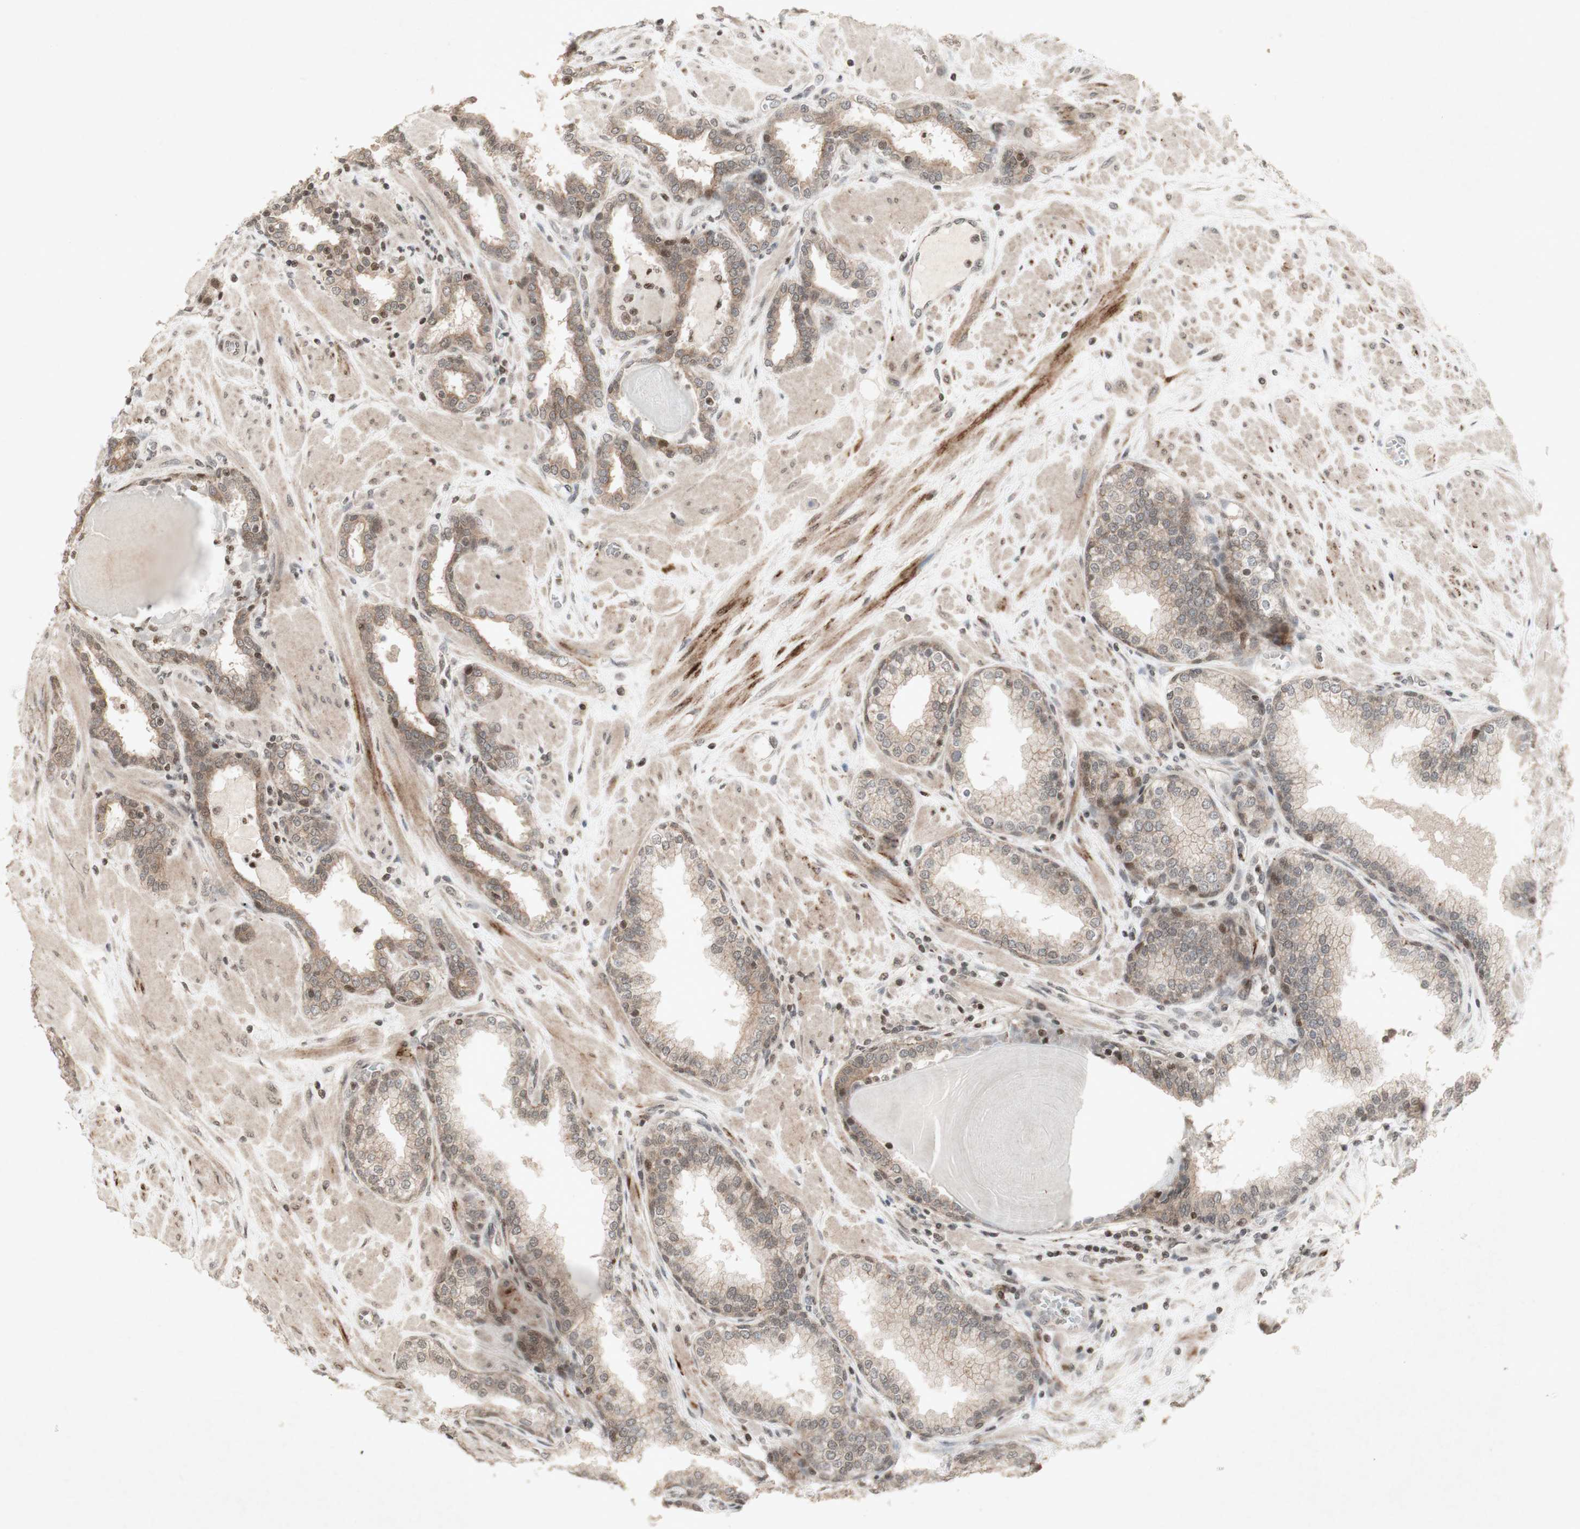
{"staining": {"intensity": "weak", "quantity": ">75%", "location": "cytoplasmic/membranous"}, "tissue": "prostate", "cell_type": "Glandular cells", "image_type": "normal", "snomed": [{"axis": "morphology", "description": "Normal tissue, NOS"}, {"axis": "topography", "description": "Prostate"}], "caption": "Glandular cells exhibit weak cytoplasmic/membranous positivity in approximately >75% of cells in unremarkable prostate. Nuclei are stained in blue.", "gene": "PLXNA1", "patient": {"sex": "male", "age": 51}}